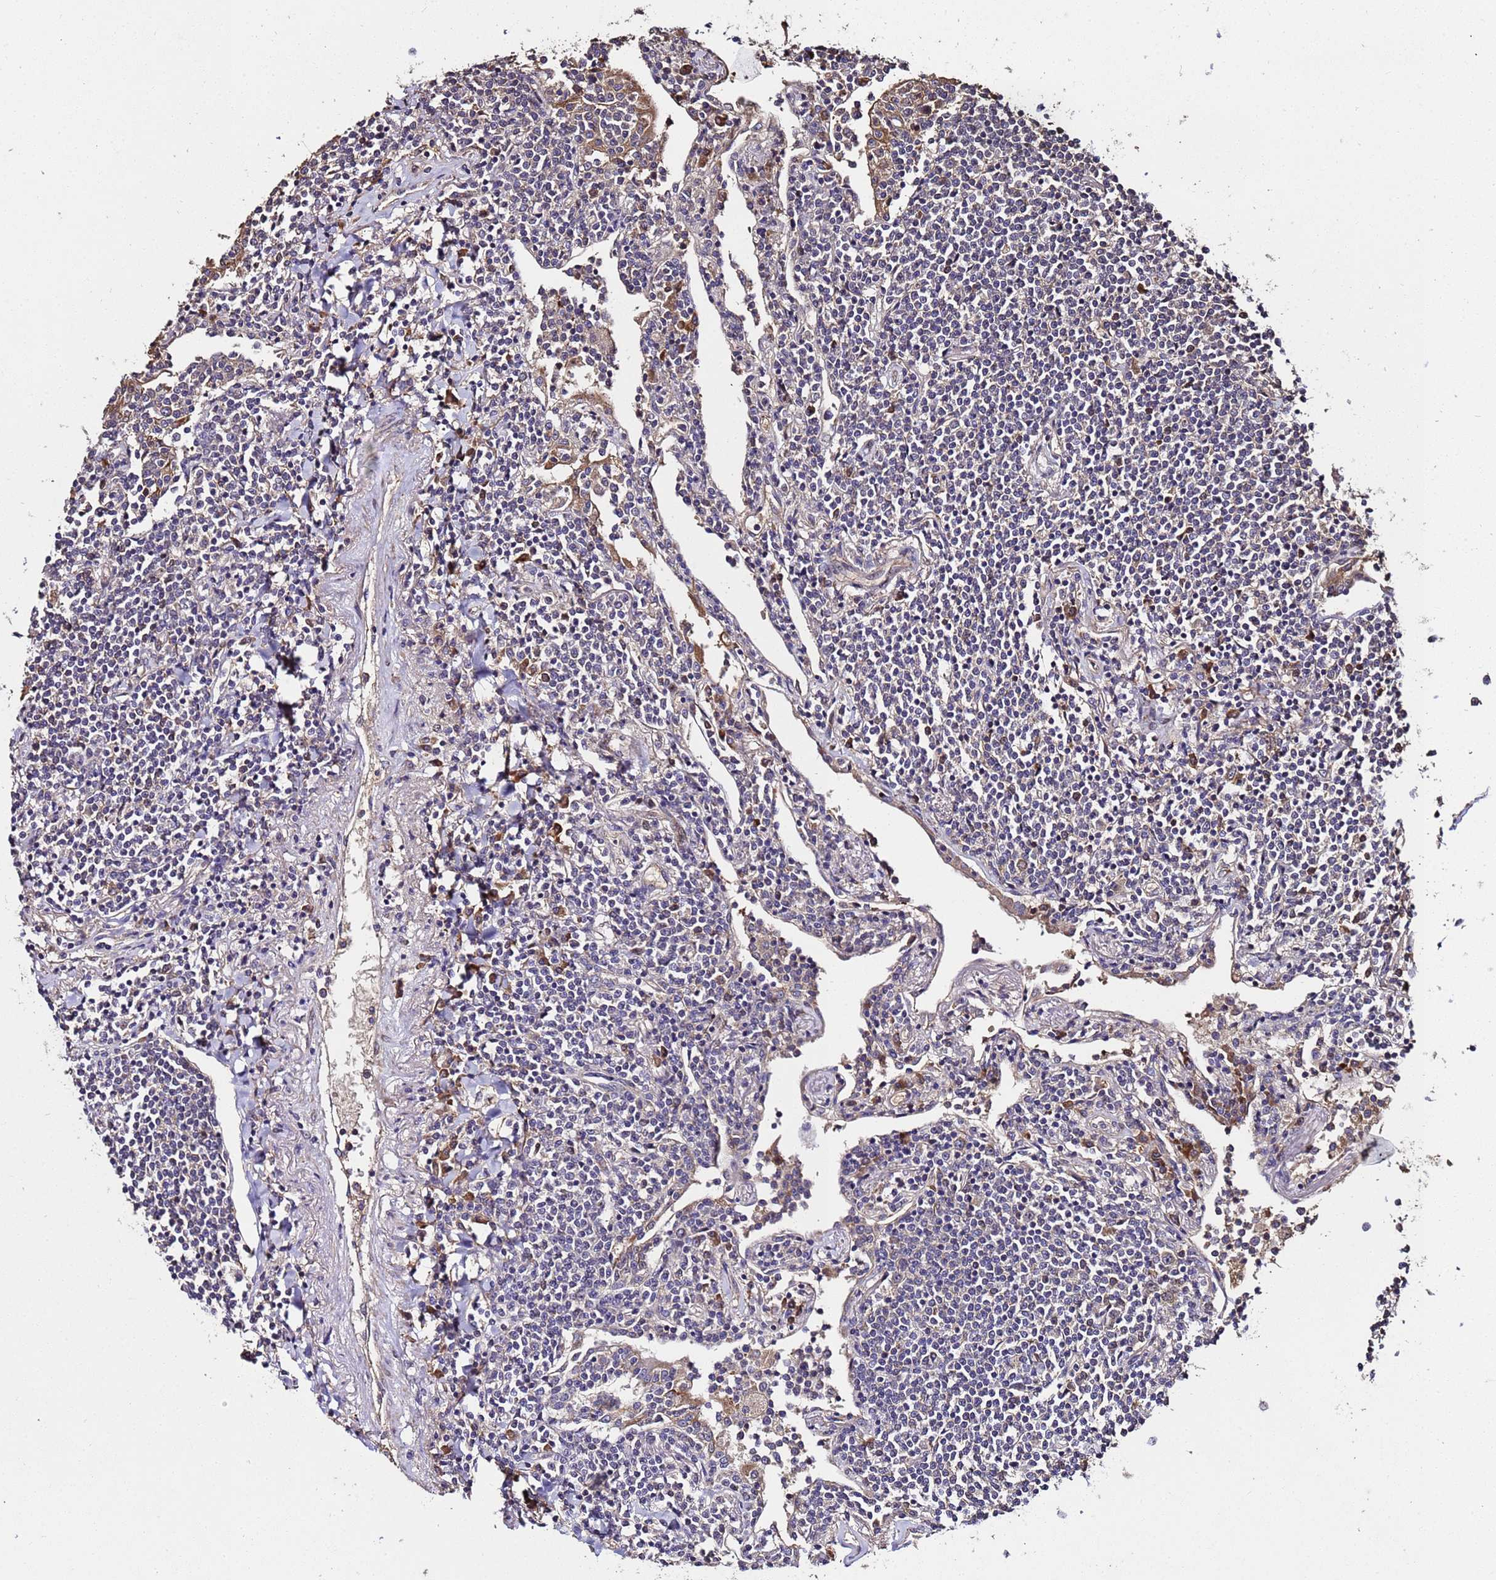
{"staining": {"intensity": "negative", "quantity": "none", "location": "none"}, "tissue": "lymphoma", "cell_type": "Tumor cells", "image_type": "cancer", "snomed": [{"axis": "morphology", "description": "Malignant lymphoma, non-Hodgkin's type, Low grade"}, {"axis": "topography", "description": "Lung"}], "caption": "This is an IHC histopathology image of human malignant lymphoma, non-Hodgkin's type (low-grade). There is no positivity in tumor cells.", "gene": "WNK4", "patient": {"sex": "female", "age": 71}}